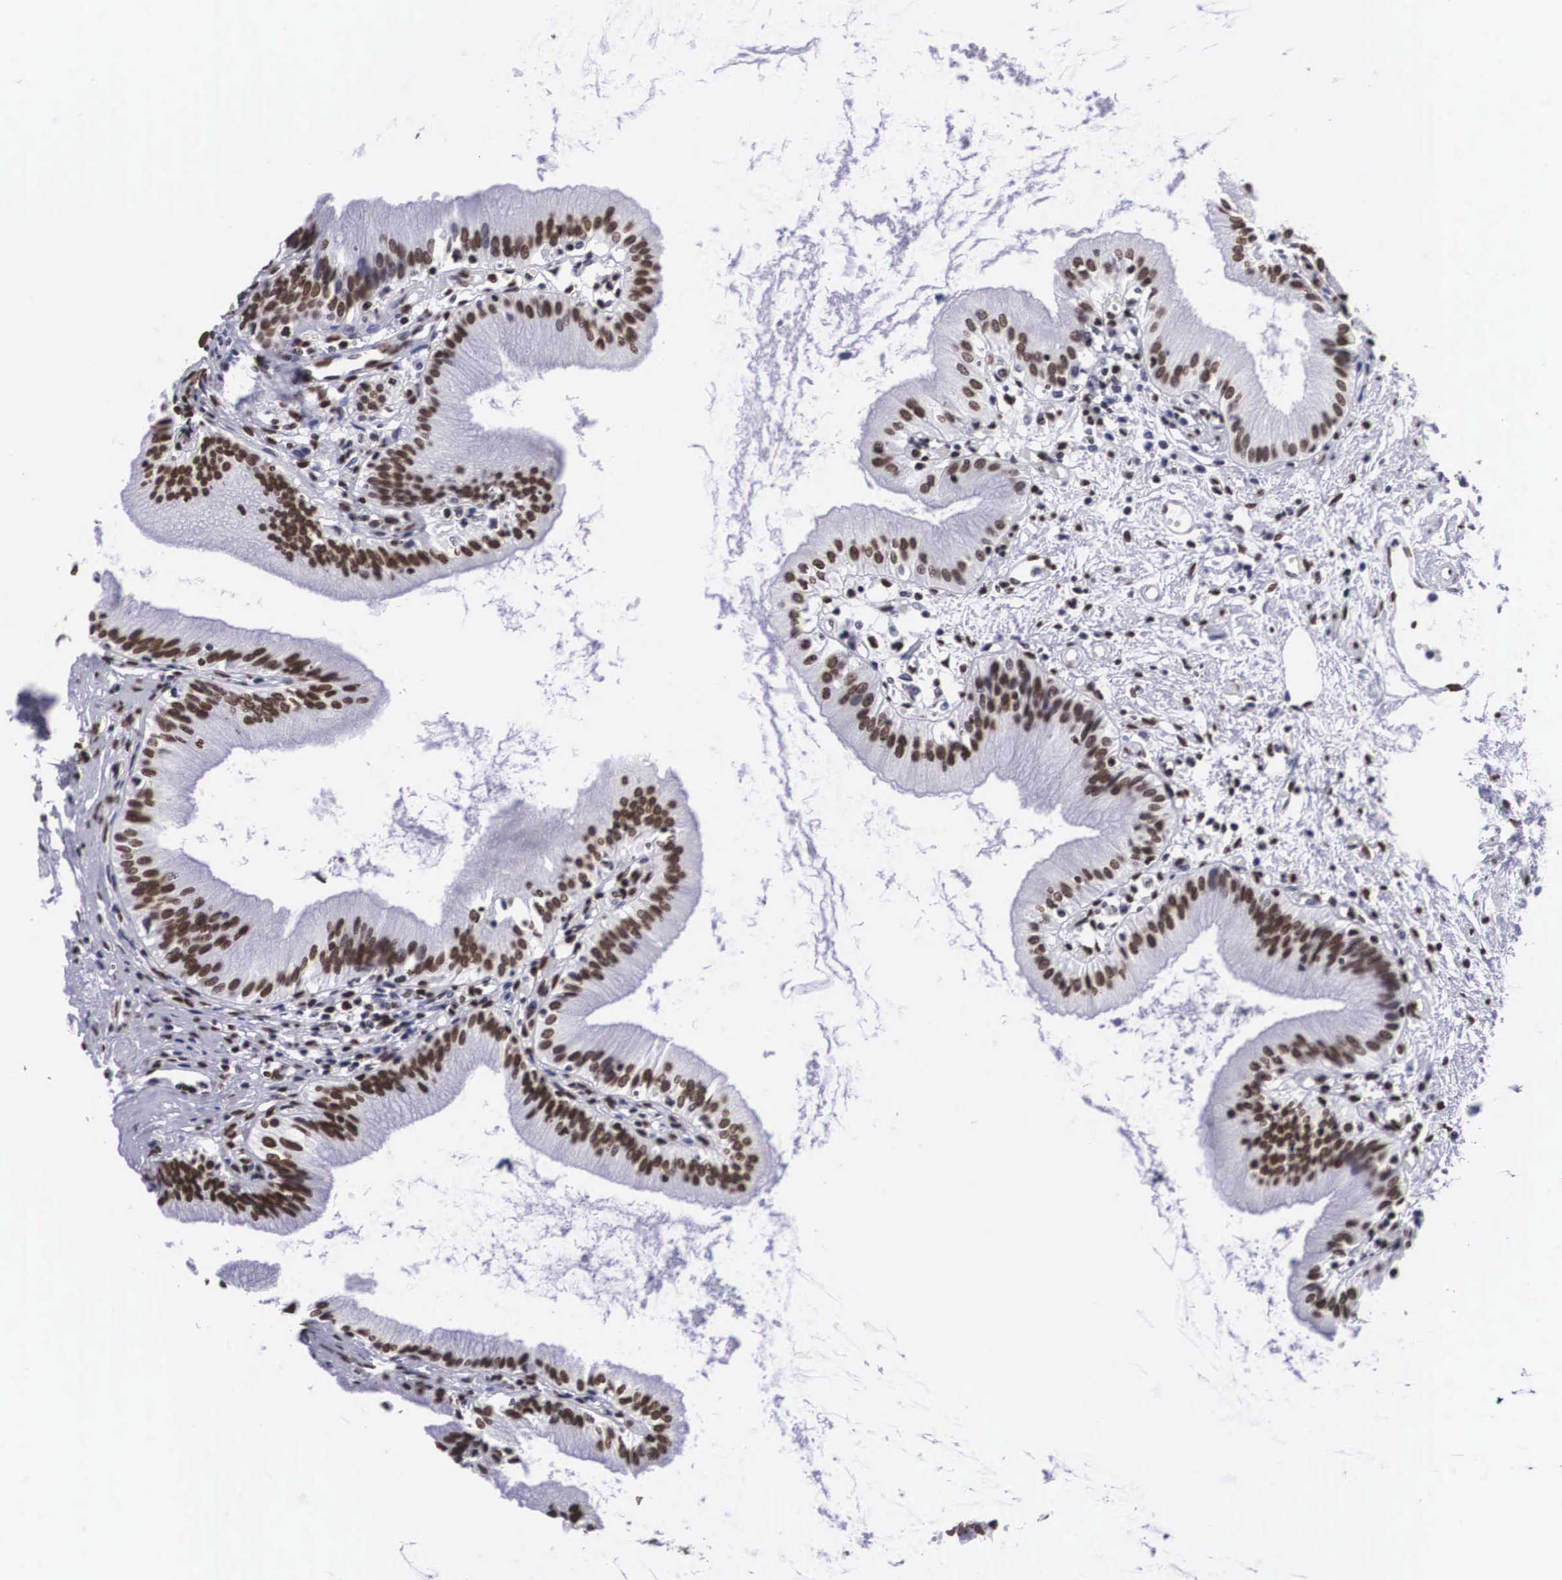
{"staining": {"intensity": "strong", "quantity": ">75%", "location": "nuclear"}, "tissue": "gallbladder", "cell_type": "Glandular cells", "image_type": "normal", "snomed": [{"axis": "morphology", "description": "Normal tissue, NOS"}, {"axis": "topography", "description": "Gallbladder"}], "caption": "DAB (3,3'-diaminobenzidine) immunohistochemical staining of unremarkable human gallbladder demonstrates strong nuclear protein positivity in about >75% of glandular cells.", "gene": "MECP2", "patient": {"sex": "male", "age": 58}}